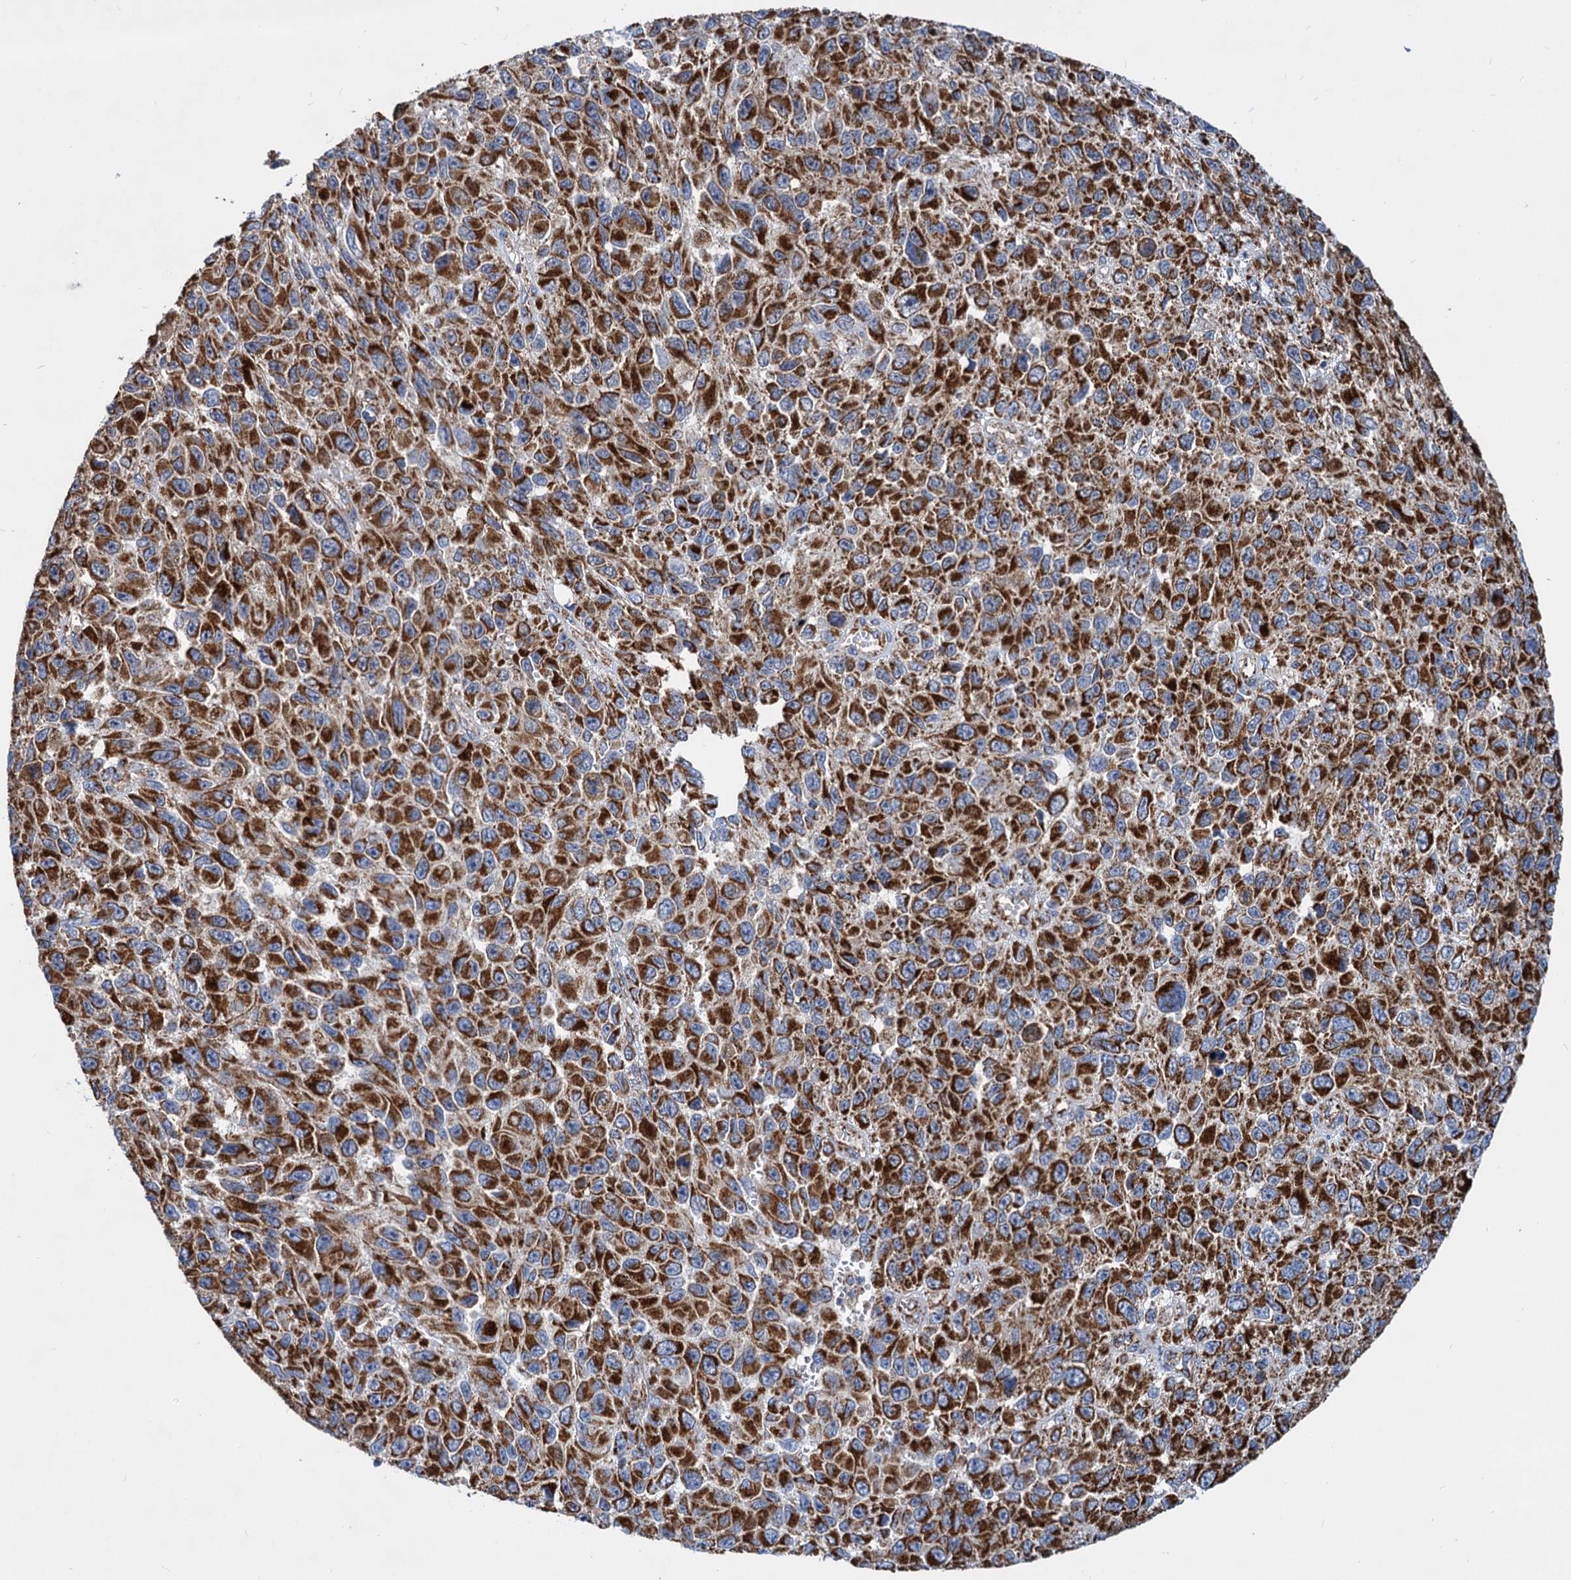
{"staining": {"intensity": "strong", "quantity": ">75%", "location": "cytoplasmic/membranous"}, "tissue": "melanoma", "cell_type": "Tumor cells", "image_type": "cancer", "snomed": [{"axis": "morphology", "description": "Normal tissue, NOS"}, {"axis": "morphology", "description": "Malignant melanoma, NOS"}, {"axis": "topography", "description": "Skin"}], "caption": "Strong cytoplasmic/membranous staining for a protein is present in approximately >75% of tumor cells of malignant melanoma using IHC.", "gene": "TIMM10", "patient": {"sex": "female", "age": 96}}